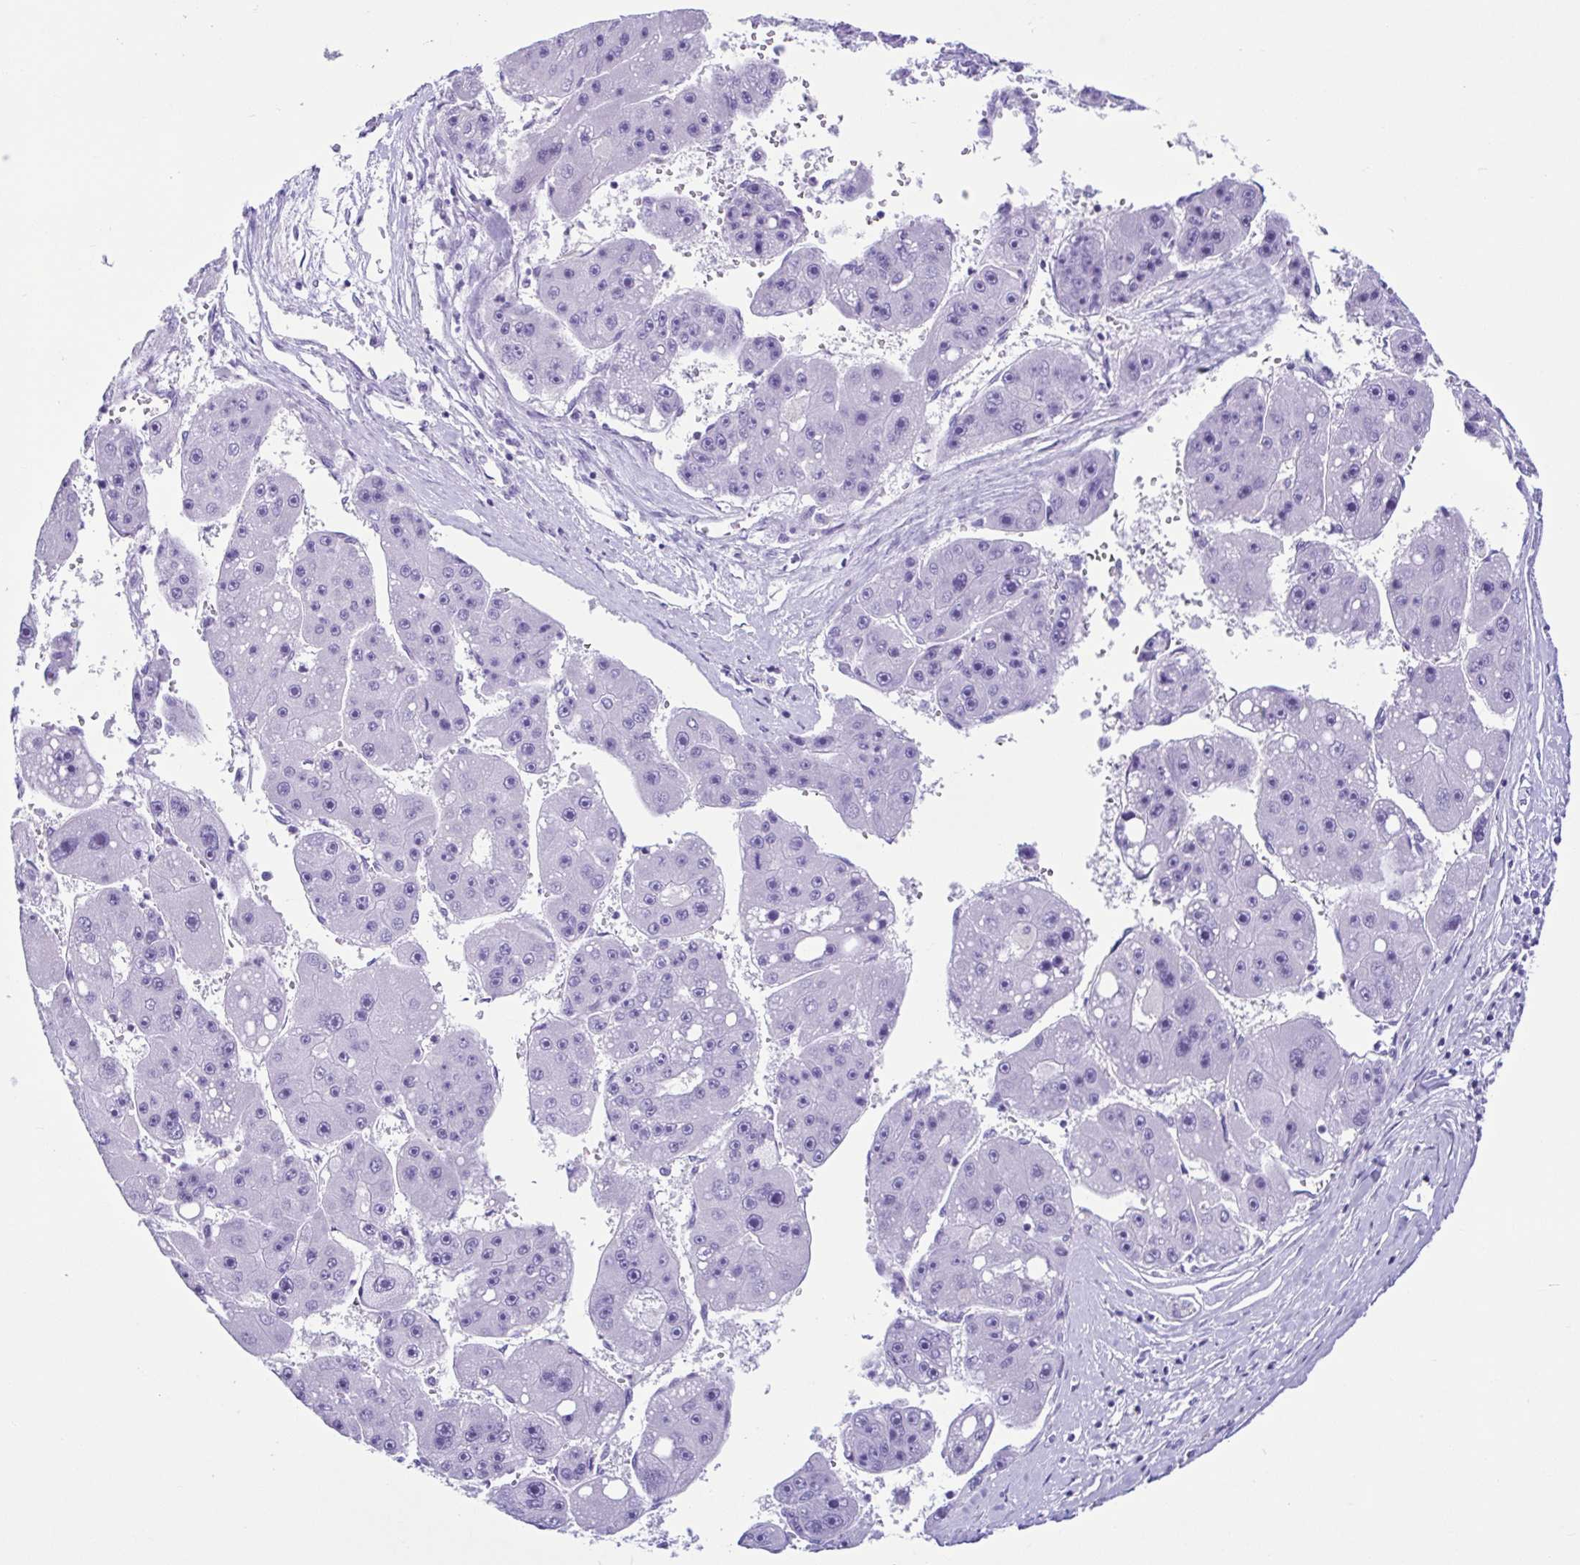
{"staining": {"intensity": "negative", "quantity": "none", "location": "none"}, "tissue": "liver cancer", "cell_type": "Tumor cells", "image_type": "cancer", "snomed": [{"axis": "morphology", "description": "Carcinoma, Hepatocellular, NOS"}, {"axis": "topography", "description": "Liver"}], "caption": "Immunohistochemical staining of human hepatocellular carcinoma (liver) displays no significant staining in tumor cells.", "gene": "ACTRT3", "patient": {"sex": "female", "age": 61}}